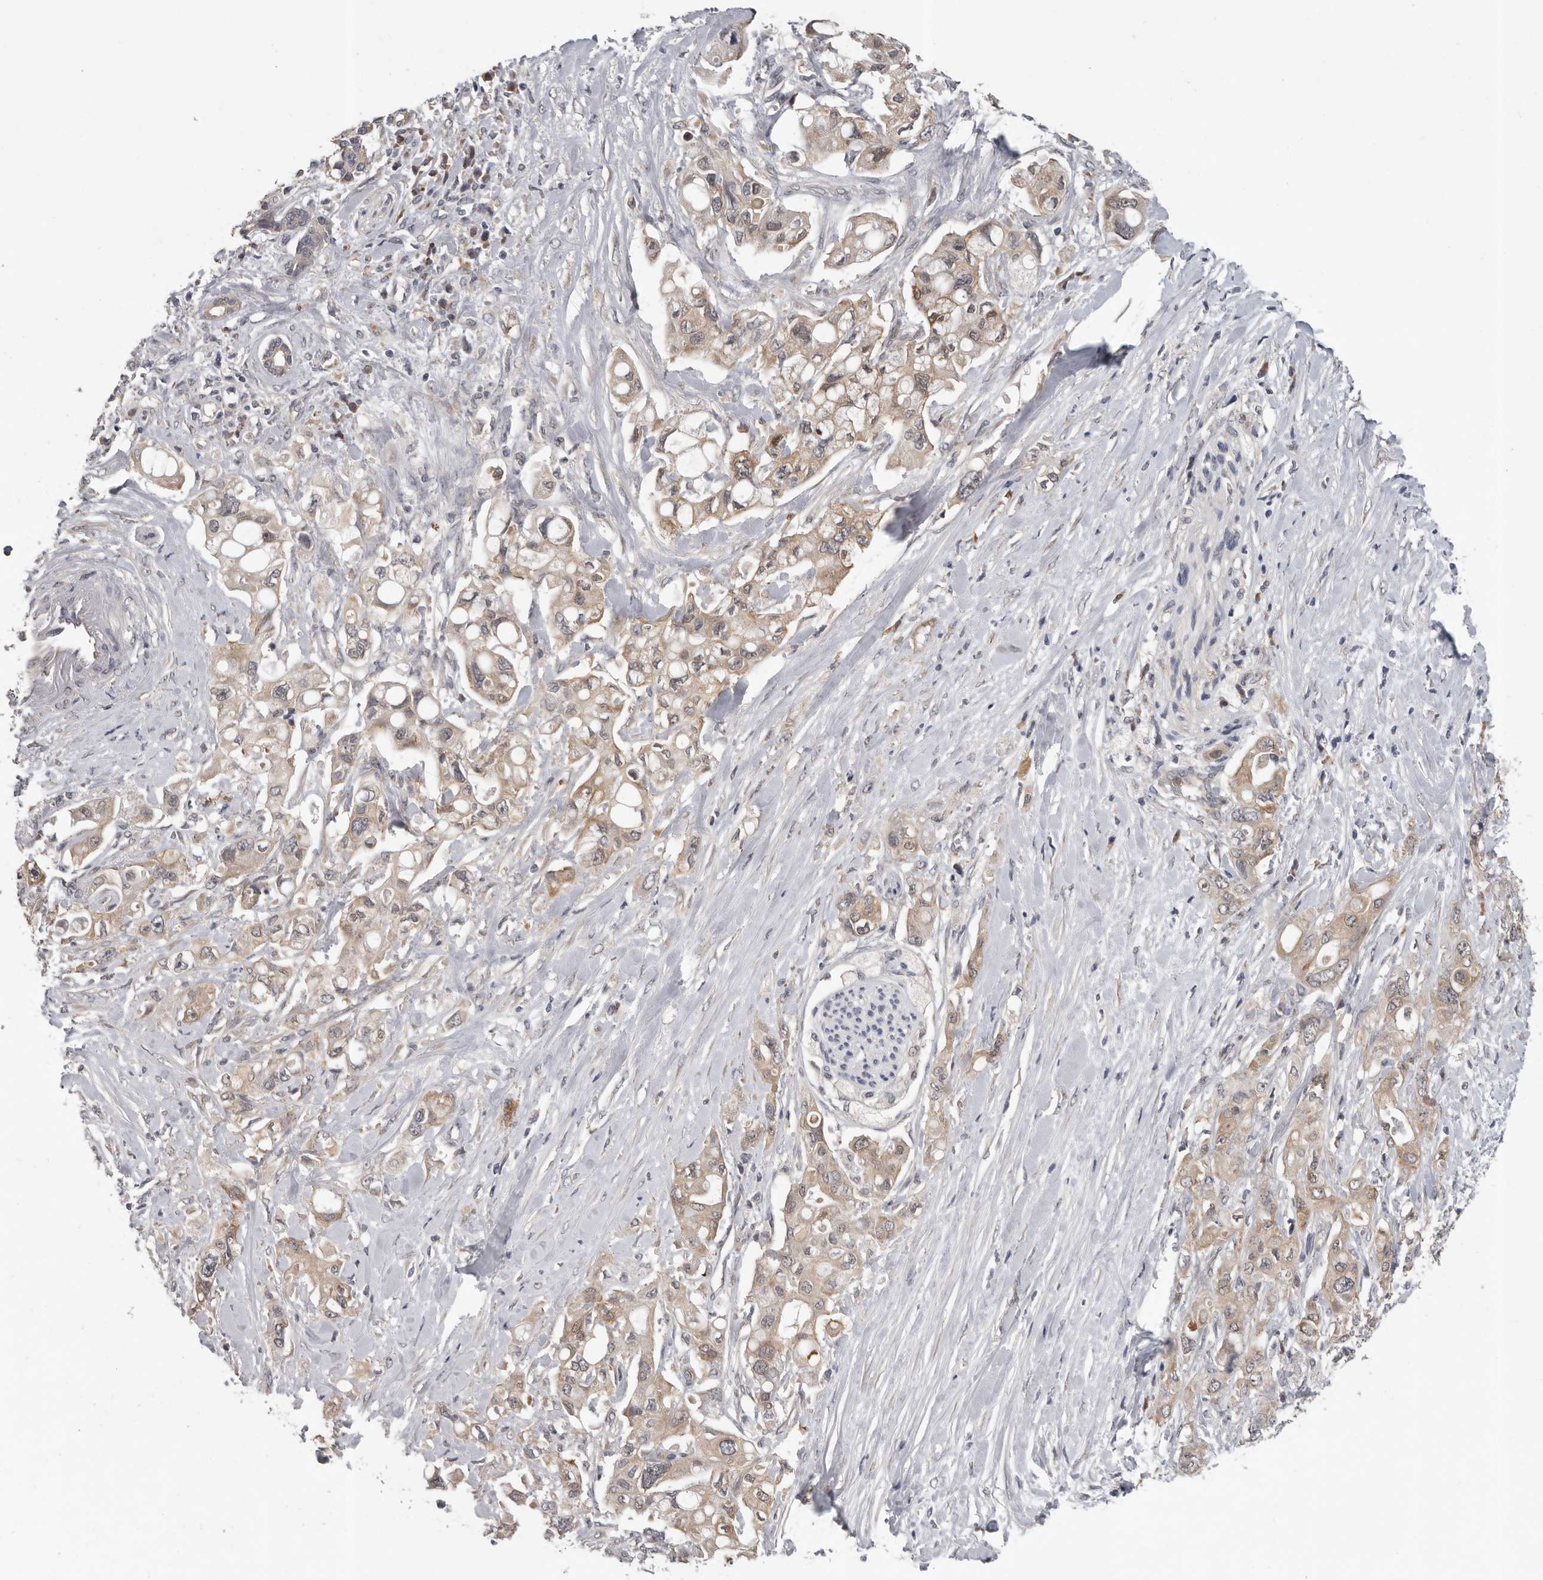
{"staining": {"intensity": "weak", "quantity": ">75%", "location": "cytoplasmic/membranous"}, "tissue": "pancreatic cancer", "cell_type": "Tumor cells", "image_type": "cancer", "snomed": [{"axis": "morphology", "description": "Adenocarcinoma, NOS"}, {"axis": "topography", "description": "Pancreas"}], "caption": "Protein staining by immunohistochemistry (IHC) displays weak cytoplasmic/membranous positivity in approximately >75% of tumor cells in adenocarcinoma (pancreatic).", "gene": "RALGPS2", "patient": {"sex": "female", "age": 56}}